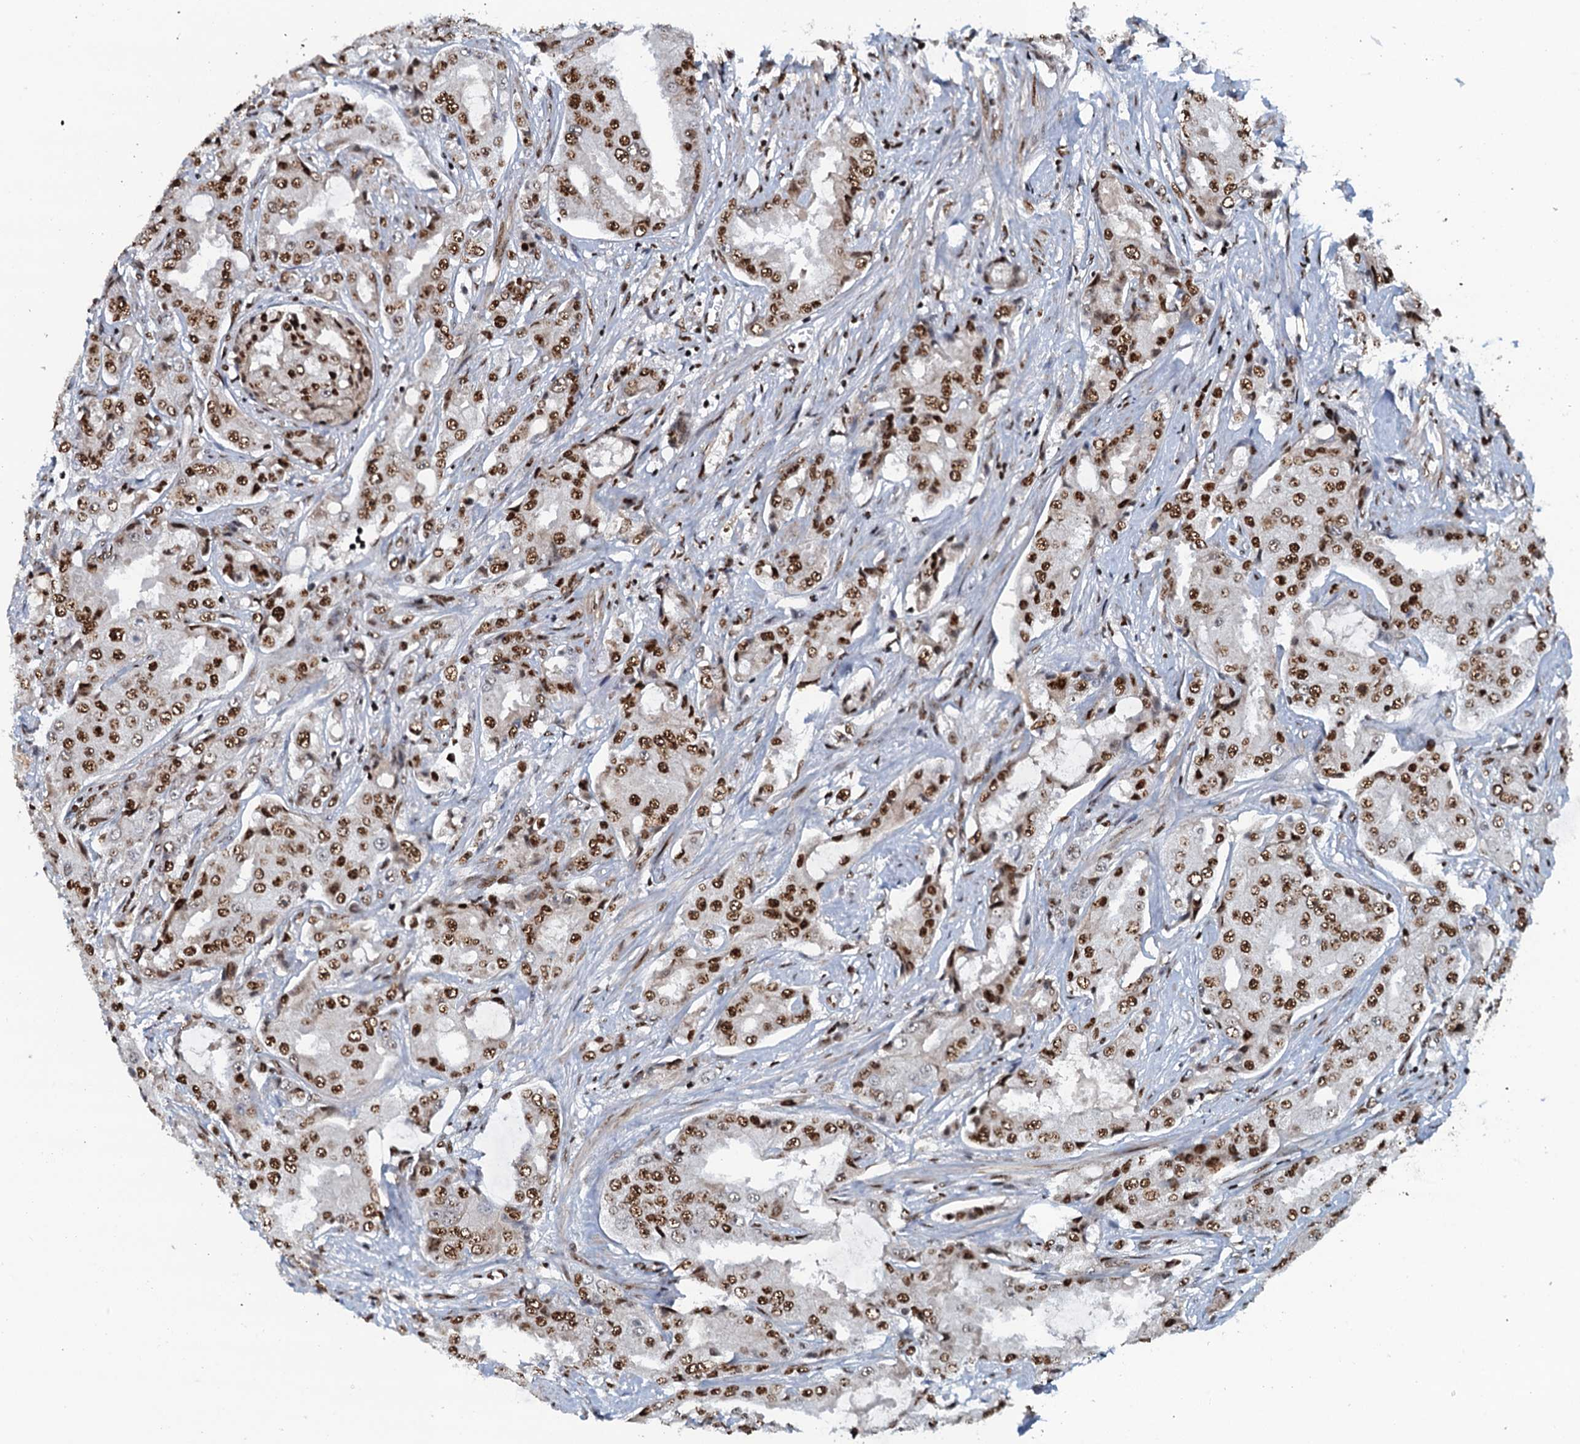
{"staining": {"intensity": "strong", "quantity": ">75%", "location": "nuclear"}, "tissue": "prostate cancer", "cell_type": "Tumor cells", "image_type": "cancer", "snomed": [{"axis": "morphology", "description": "Adenocarcinoma, High grade"}, {"axis": "topography", "description": "Prostate"}], "caption": "About >75% of tumor cells in human prostate adenocarcinoma (high-grade) display strong nuclear protein staining as visualized by brown immunohistochemical staining.", "gene": "ZC3H18", "patient": {"sex": "male", "age": 73}}